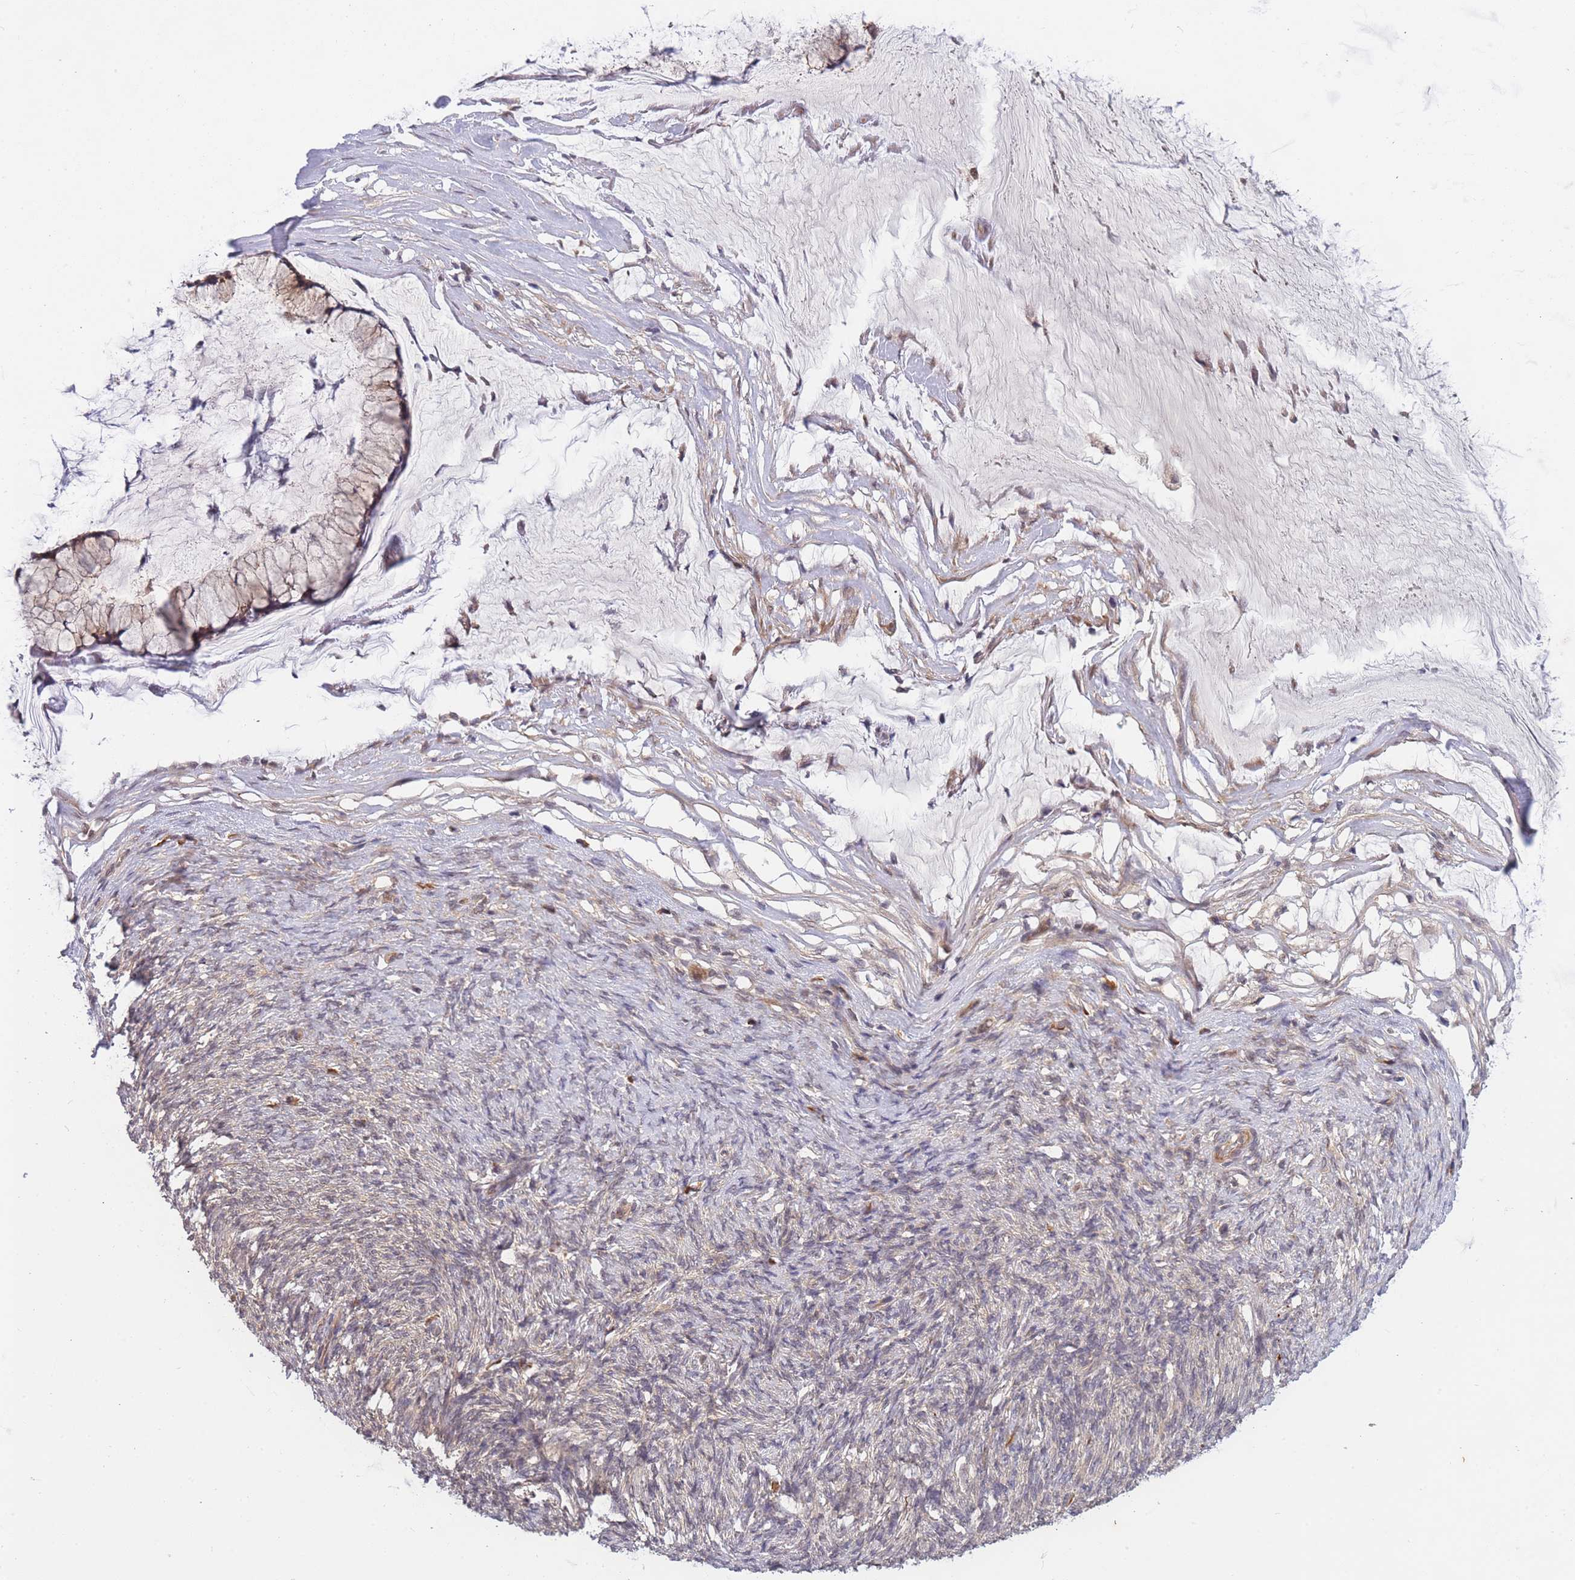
{"staining": {"intensity": "moderate", "quantity": "25%-75%", "location": "cytoplasmic/membranous"}, "tissue": "ovarian cancer", "cell_type": "Tumor cells", "image_type": "cancer", "snomed": [{"axis": "morphology", "description": "Cystadenocarcinoma, mucinous, NOS"}, {"axis": "topography", "description": "Ovary"}], "caption": "This is a photomicrograph of IHC staining of mucinous cystadenocarcinoma (ovarian), which shows moderate expression in the cytoplasmic/membranous of tumor cells.", "gene": "SMC6", "patient": {"sex": "female", "age": 42}}